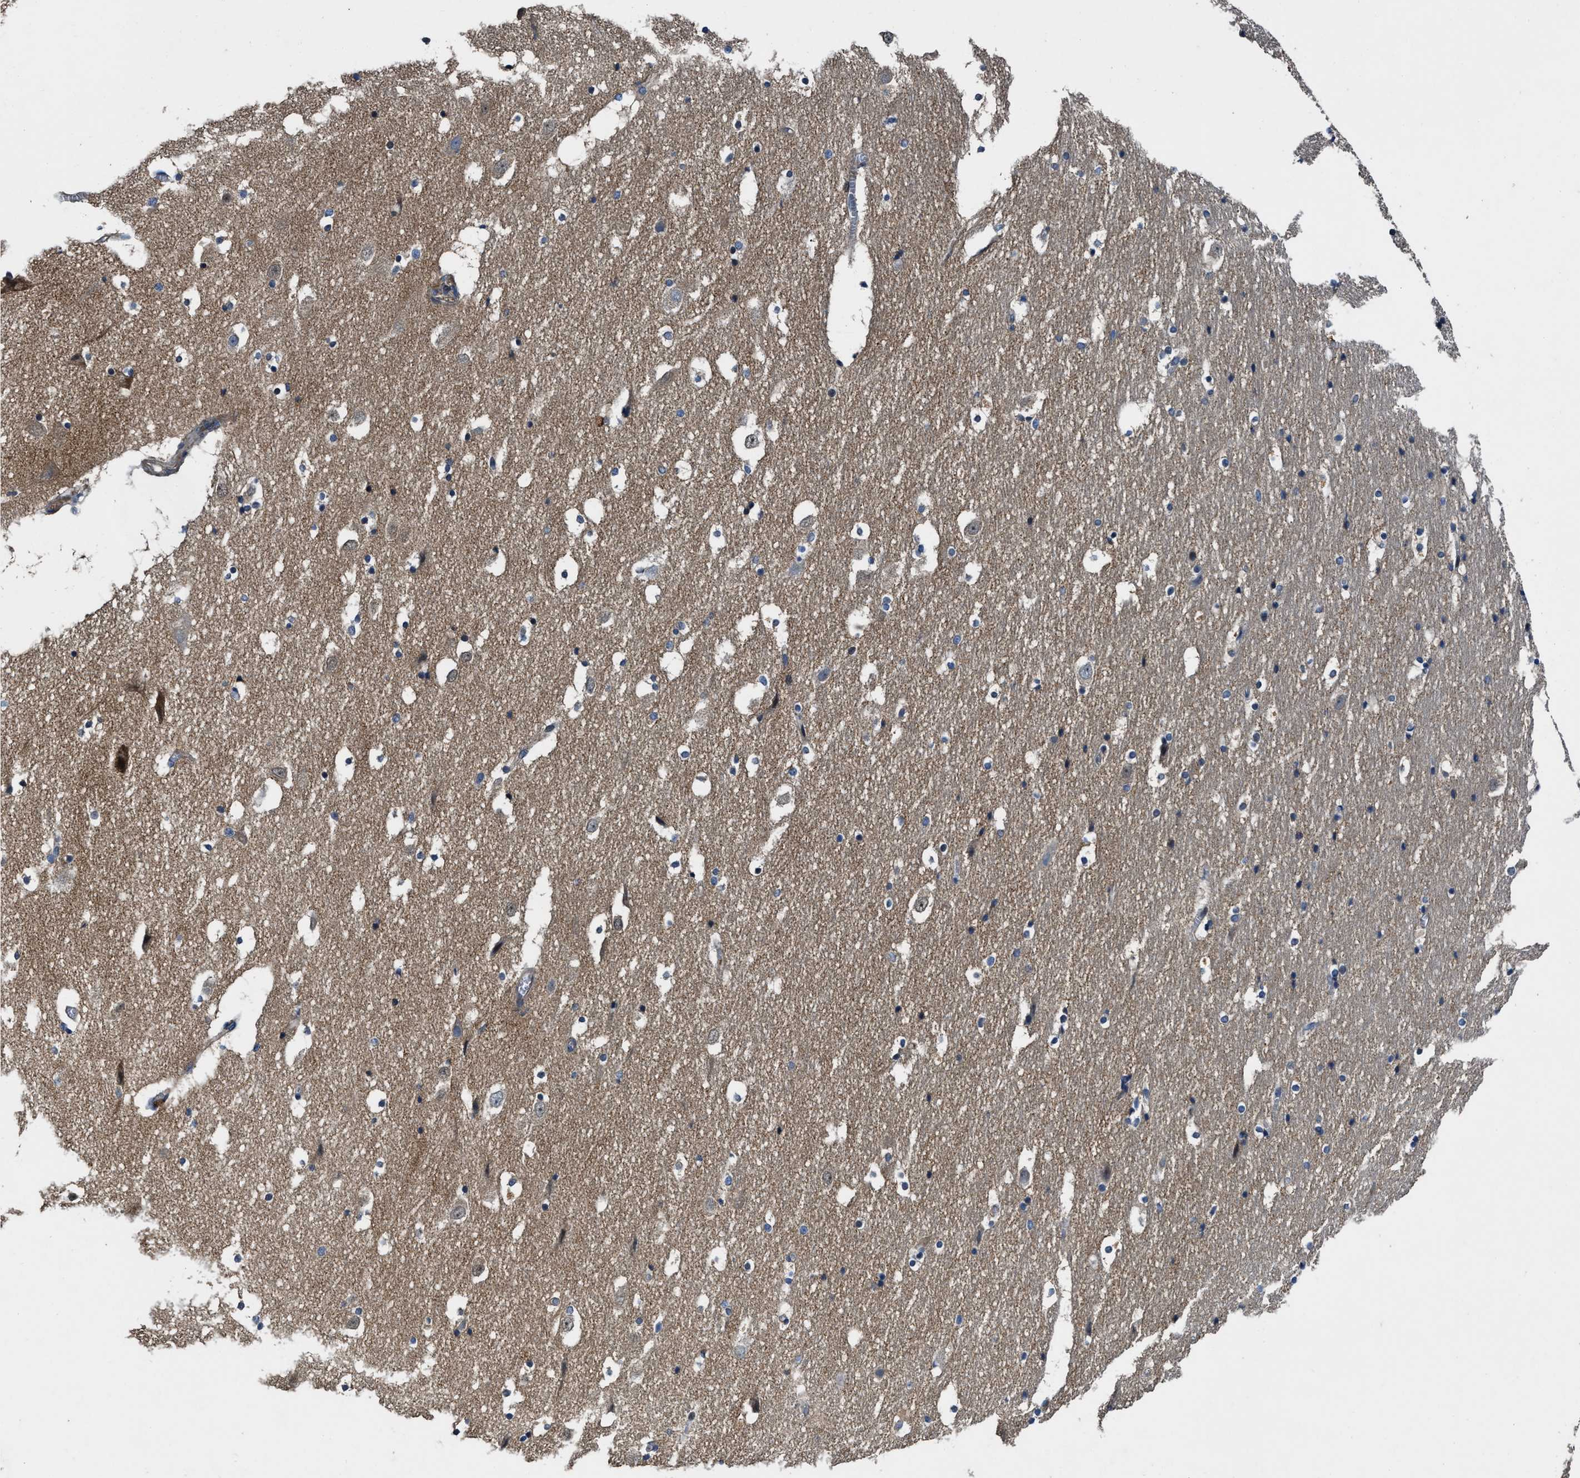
{"staining": {"intensity": "weak", "quantity": "<25%", "location": "cytoplasmic/membranous"}, "tissue": "hippocampus", "cell_type": "Glial cells", "image_type": "normal", "snomed": [{"axis": "morphology", "description": "Normal tissue, NOS"}, {"axis": "topography", "description": "Hippocampus"}], "caption": "Immunohistochemical staining of benign human hippocampus displays no significant staining in glial cells. (DAB IHC with hematoxylin counter stain).", "gene": "PTAR1", "patient": {"sex": "male", "age": 45}}